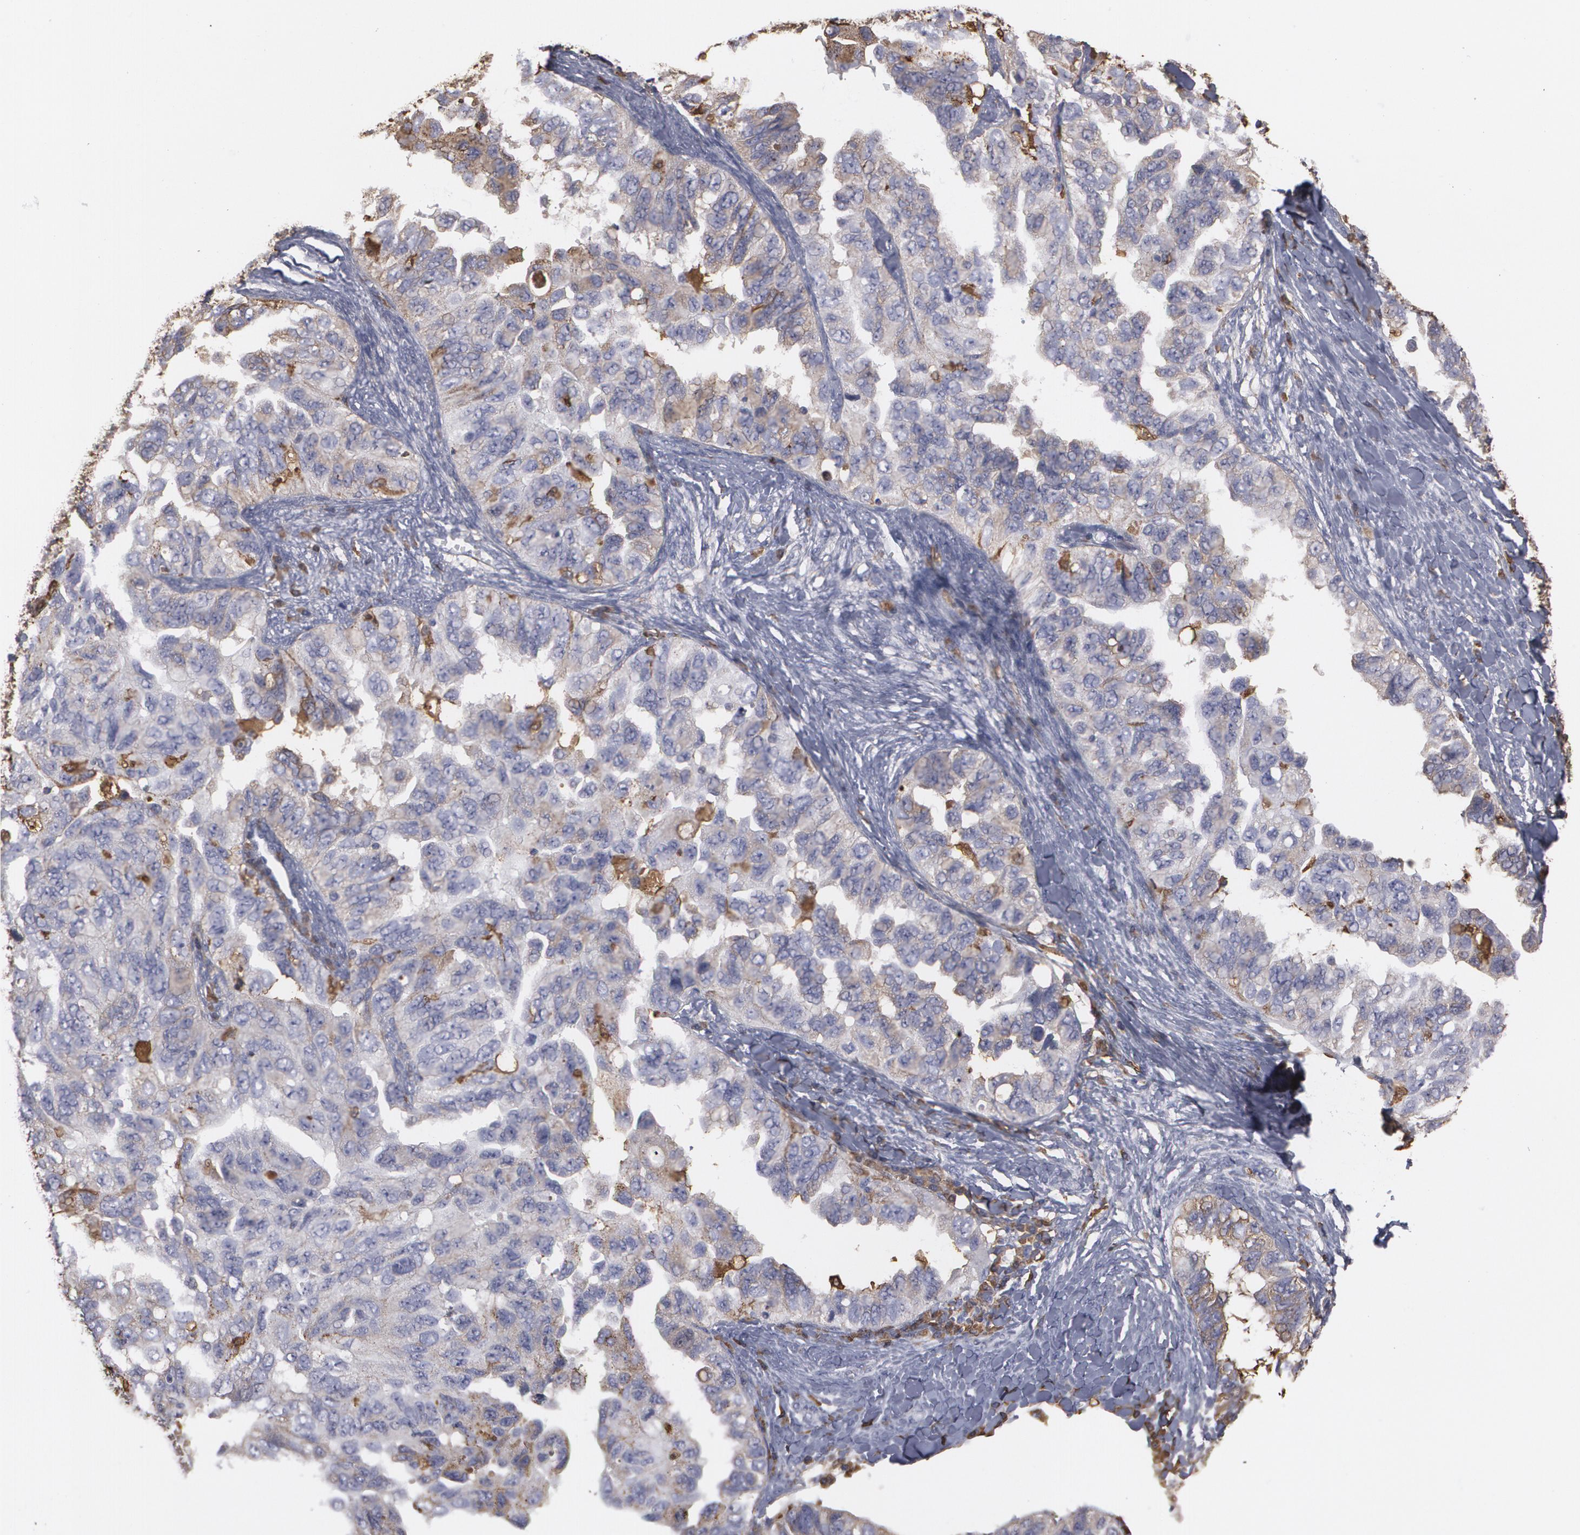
{"staining": {"intensity": "weak", "quantity": "25%-75%", "location": "cytoplasmic/membranous"}, "tissue": "ovarian cancer", "cell_type": "Tumor cells", "image_type": "cancer", "snomed": [{"axis": "morphology", "description": "Cystadenocarcinoma, serous, NOS"}, {"axis": "topography", "description": "Ovary"}], "caption": "Weak cytoplasmic/membranous protein expression is seen in about 25%-75% of tumor cells in ovarian serous cystadenocarcinoma. (DAB (3,3'-diaminobenzidine) IHC, brown staining for protein, blue staining for nuclei).", "gene": "ODC1", "patient": {"sex": "female", "age": 82}}